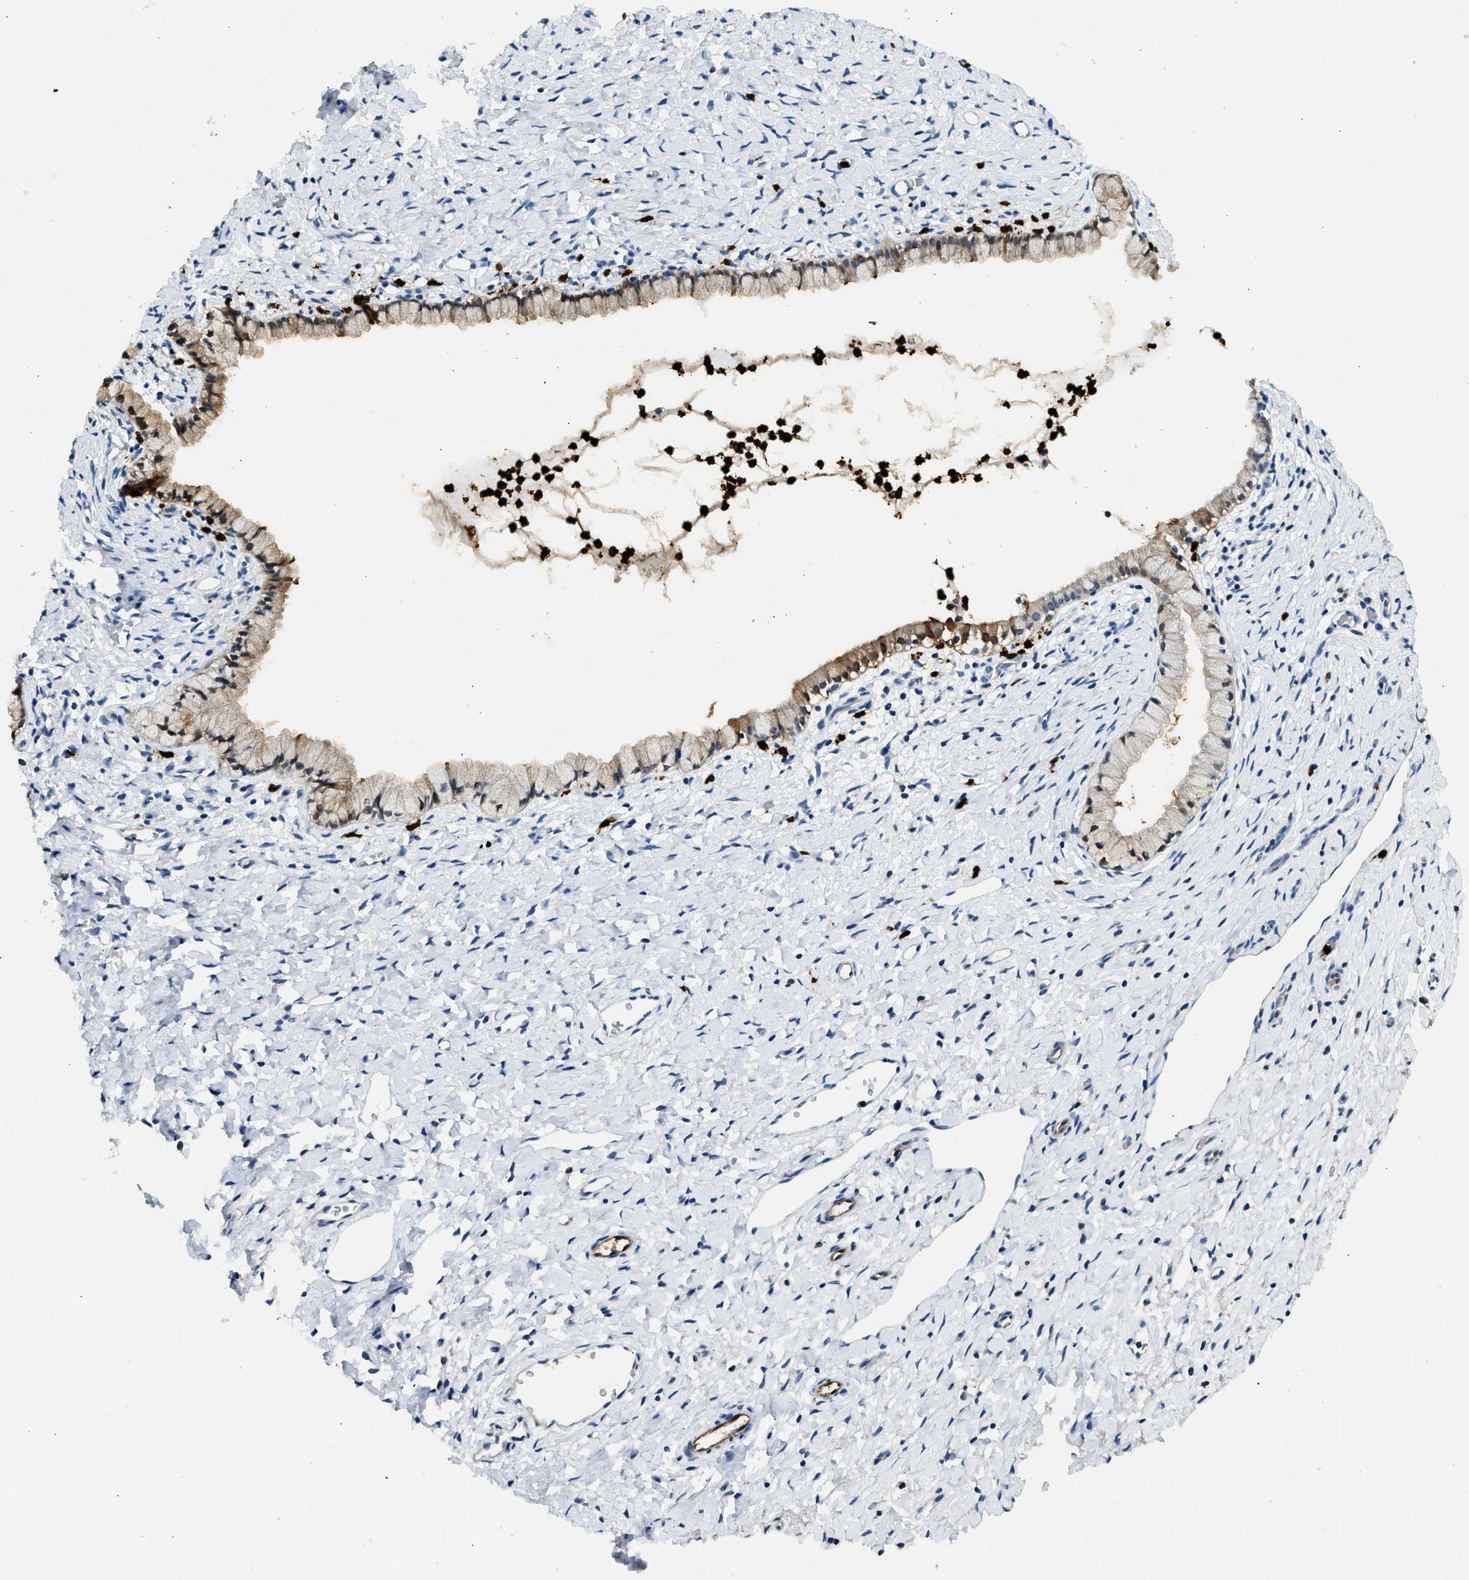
{"staining": {"intensity": "moderate", "quantity": "25%-75%", "location": "cytoplasmic/membranous,nuclear"}, "tissue": "cervix", "cell_type": "Glandular cells", "image_type": "normal", "snomed": [{"axis": "morphology", "description": "Normal tissue, NOS"}, {"axis": "topography", "description": "Cervix"}], "caption": "Moderate cytoplasmic/membranous,nuclear positivity for a protein is seen in about 25%-75% of glandular cells of normal cervix using immunohistochemistry (IHC).", "gene": "ANXA3", "patient": {"sex": "female", "age": 72}}